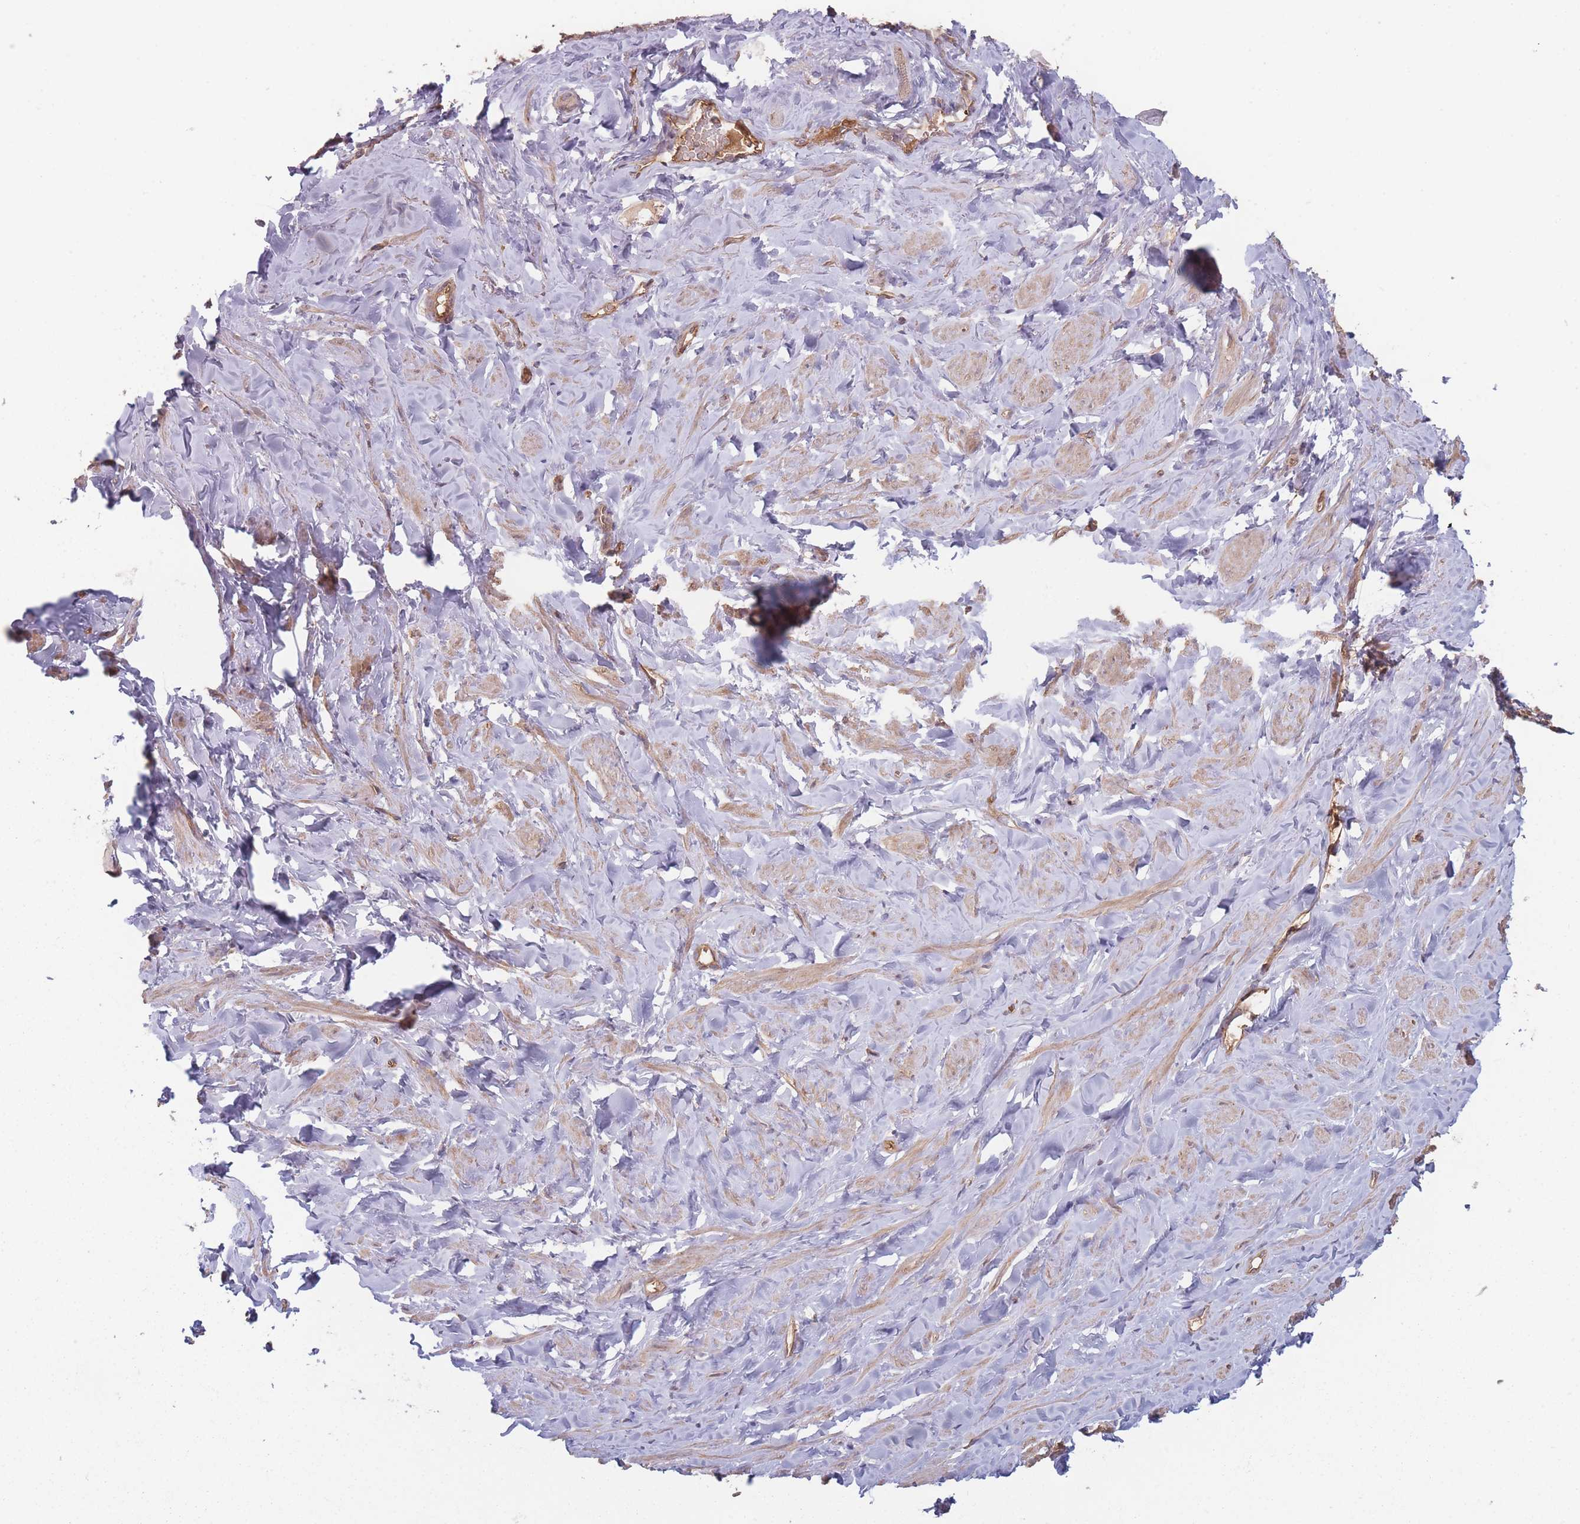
{"staining": {"intensity": "weak", "quantity": "25%-75%", "location": "cytoplasmic/membranous"}, "tissue": "smooth muscle", "cell_type": "Smooth muscle cells", "image_type": "normal", "snomed": [{"axis": "morphology", "description": "Normal tissue, NOS"}, {"axis": "topography", "description": "Smooth muscle"}, {"axis": "topography", "description": "Peripheral nerve tissue"}], "caption": "Smooth muscle stained with IHC exhibits weak cytoplasmic/membranous staining in approximately 25%-75% of smooth muscle cells.", "gene": "ATP5MGL", "patient": {"sex": "male", "age": 69}}